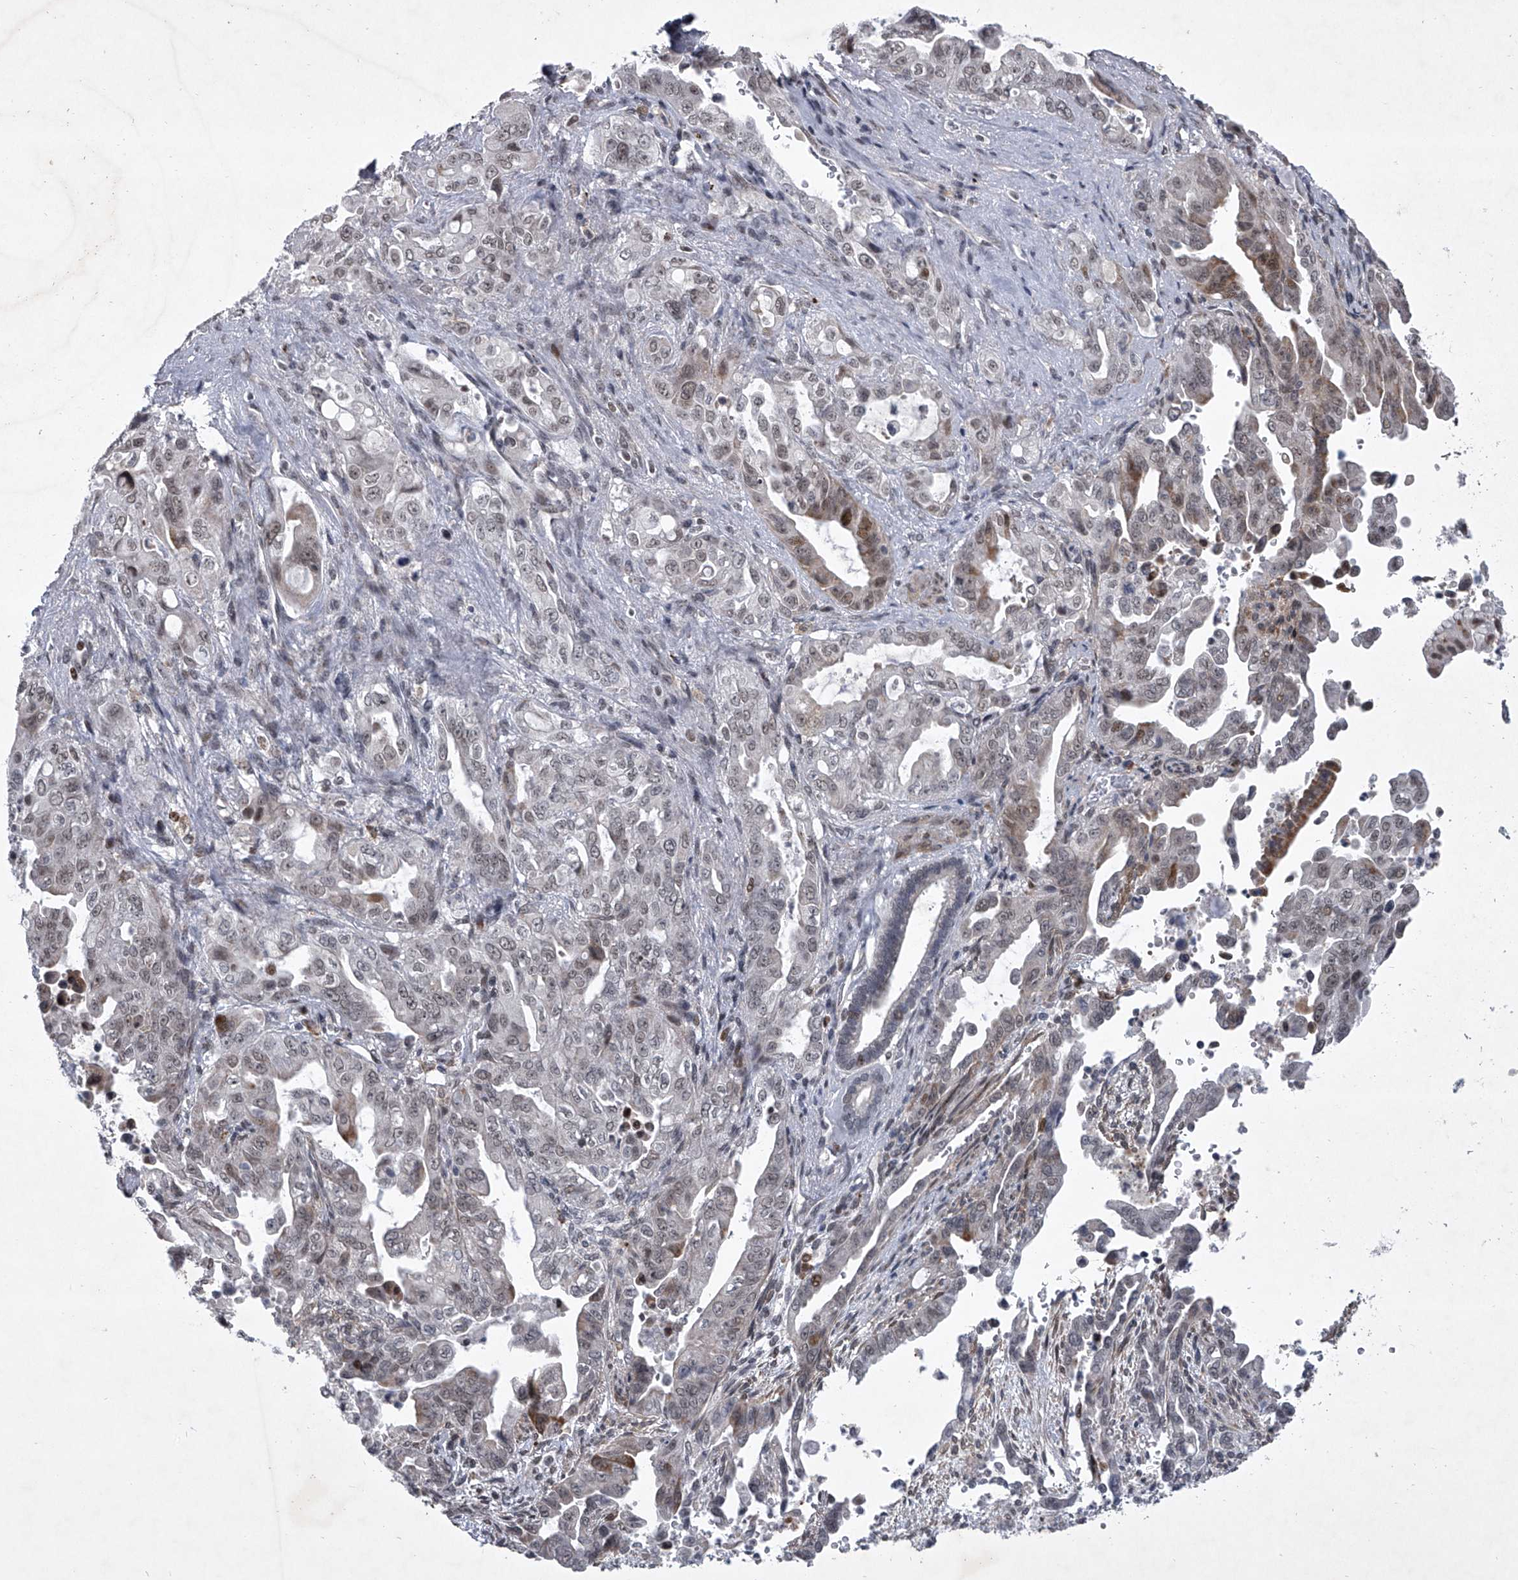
{"staining": {"intensity": "moderate", "quantity": "<25%", "location": "nuclear"}, "tissue": "pancreatic cancer", "cell_type": "Tumor cells", "image_type": "cancer", "snomed": [{"axis": "morphology", "description": "Adenocarcinoma, NOS"}, {"axis": "topography", "description": "Pancreas"}], "caption": "This micrograph exhibits pancreatic adenocarcinoma stained with IHC to label a protein in brown. The nuclear of tumor cells show moderate positivity for the protein. Nuclei are counter-stained blue.", "gene": "MLLT1", "patient": {"sex": "male", "age": 70}}